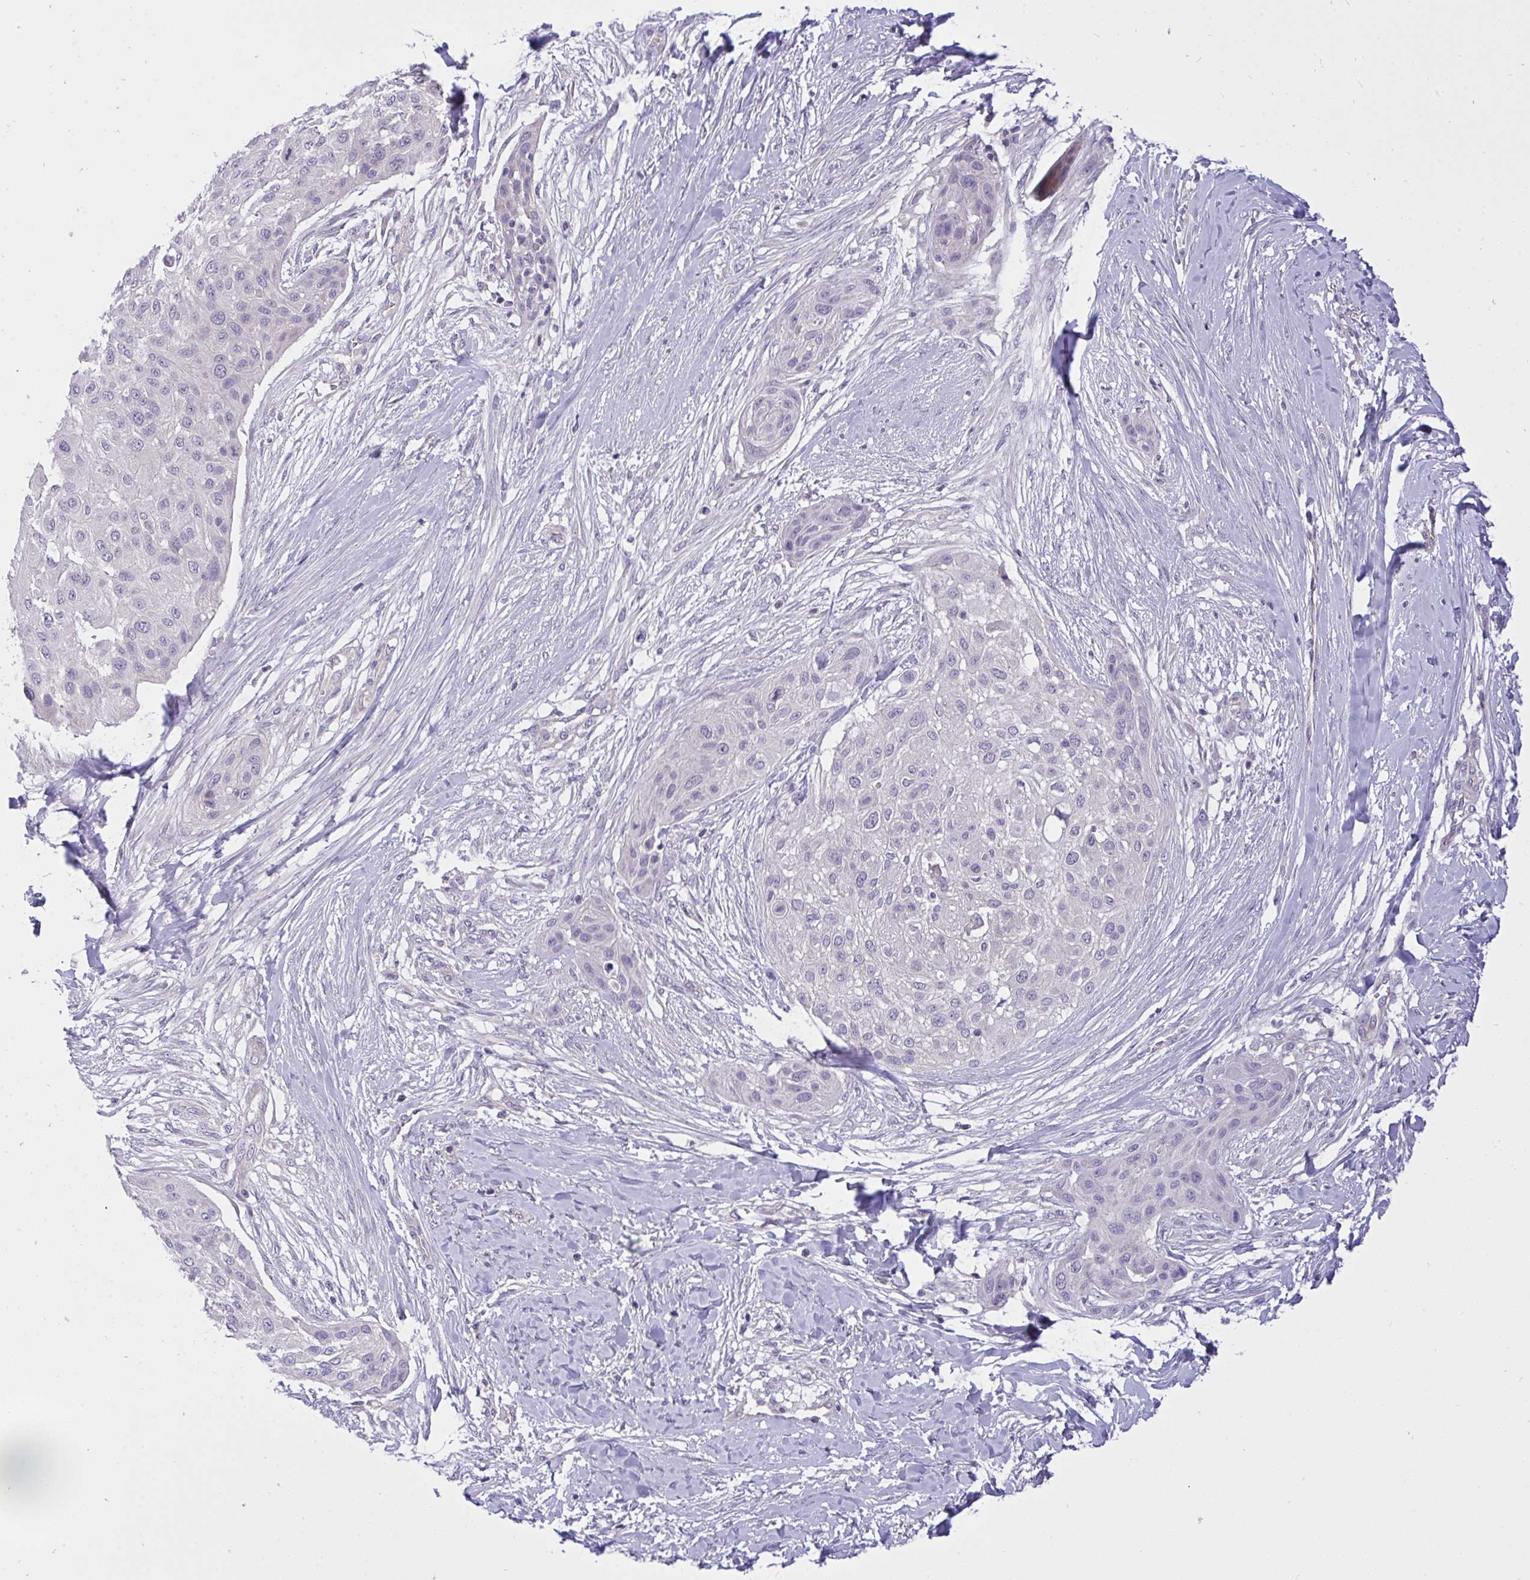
{"staining": {"intensity": "negative", "quantity": "none", "location": "none"}, "tissue": "skin cancer", "cell_type": "Tumor cells", "image_type": "cancer", "snomed": [{"axis": "morphology", "description": "Squamous cell carcinoma, NOS"}, {"axis": "topography", "description": "Skin"}], "caption": "High power microscopy micrograph of an immunohistochemistry photomicrograph of skin squamous cell carcinoma, revealing no significant expression in tumor cells.", "gene": "C19orf54", "patient": {"sex": "female", "age": 87}}